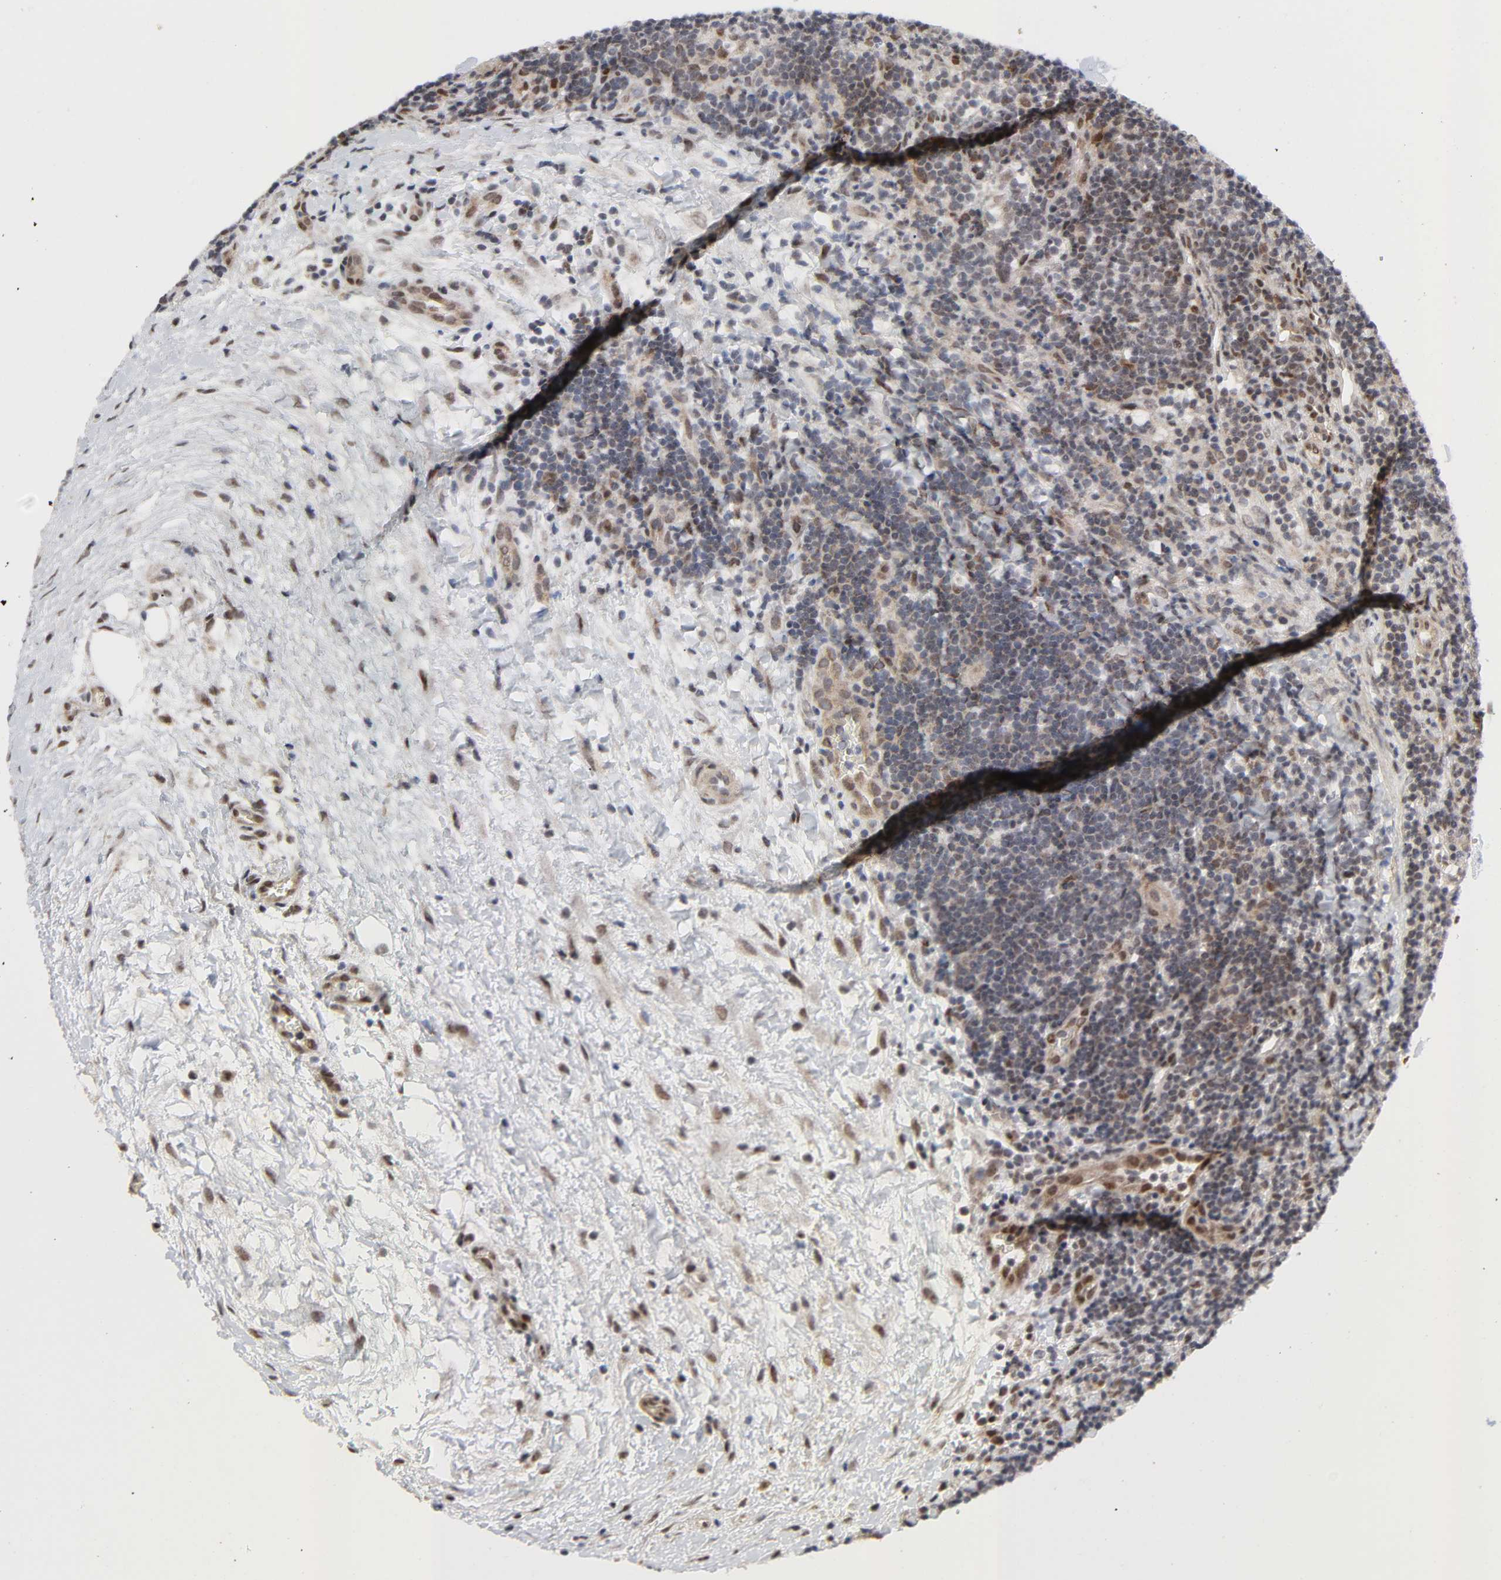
{"staining": {"intensity": "weak", "quantity": "25%-75%", "location": "nuclear"}, "tissue": "lymphoma", "cell_type": "Tumor cells", "image_type": "cancer", "snomed": [{"axis": "morphology", "description": "Malignant lymphoma, non-Hodgkin's type, Low grade"}, {"axis": "topography", "description": "Lymph node"}], "caption": "Brown immunohistochemical staining in lymphoma demonstrates weak nuclear staining in about 25%-75% of tumor cells. The staining was performed using DAB (3,3'-diaminobenzidine), with brown indicating positive protein expression. Nuclei are stained blue with hematoxylin.", "gene": "ZKSCAN8", "patient": {"sex": "female", "age": 76}}